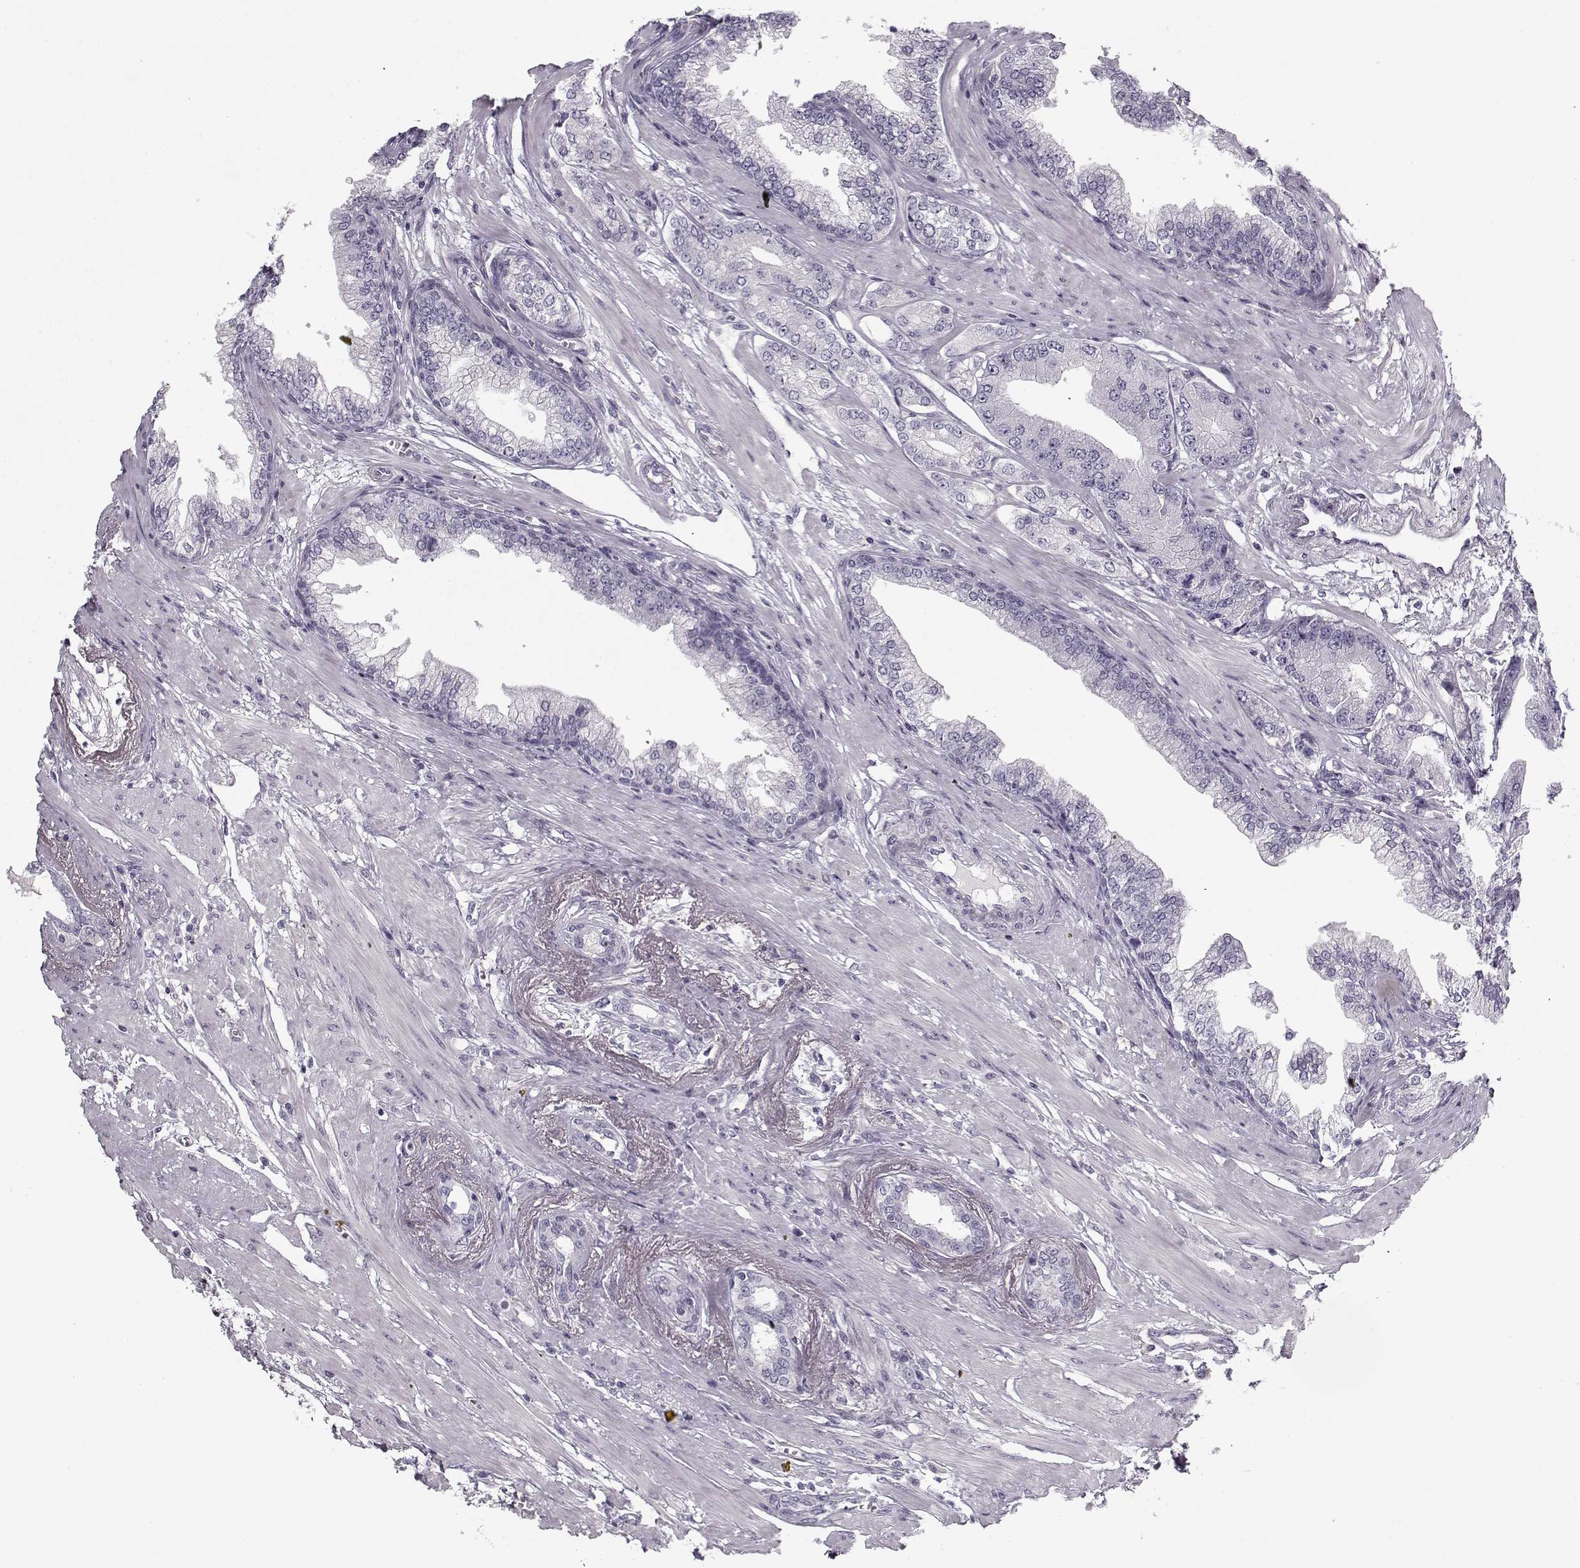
{"staining": {"intensity": "negative", "quantity": "none", "location": "none"}, "tissue": "prostate cancer", "cell_type": "Tumor cells", "image_type": "cancer", "snomed": [{"axis": "morphology", "description": "Adenocarcinoma, Low grade"}, {"axis": "topography", "description": "Prostate"}], "caption": "A high-resolution image shows immunohistochemistry staining of prostate cancer, which displays no significant positivity in tumor cells. (DAB IHC with hematoxylin counter stain).", "gene": "PNMT", "patient": {"sex": "male", "age": 60}}